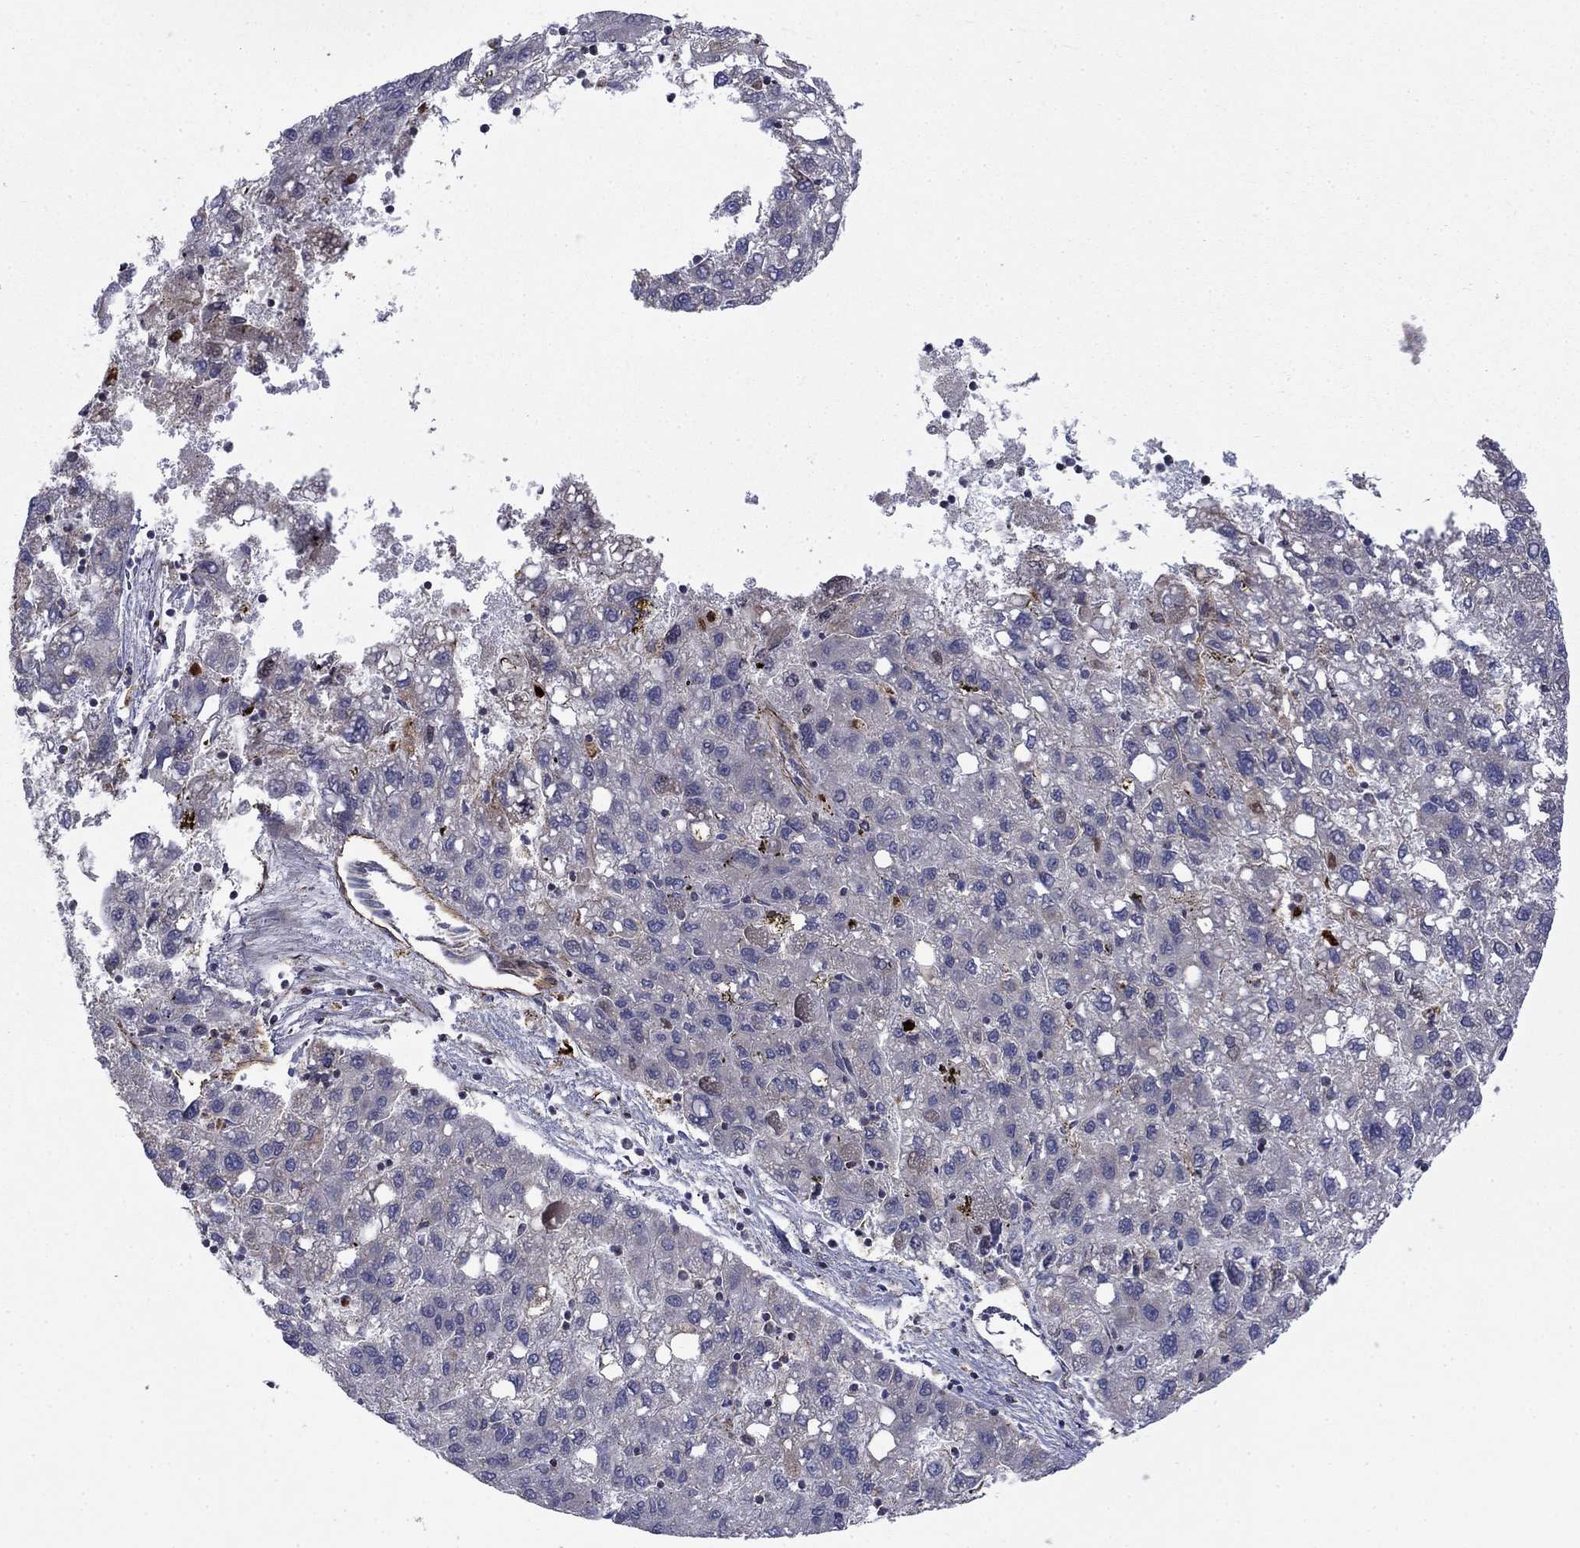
{"staining": {"intensity": "negative", "quantity": "none", "location": "none"}, "tissue": "liver cancer", "cell_type": "Tumor cells", "image_type": "cancer", "snomed": [{"axis": "morphology", "description": "Carcinoma, Hepatocellular, NOS"}, {"axis": "topography", "description": "Liver"}], "caption": "Protein analysis of hepatocellular carcinoma (liver) shows no significant expression in tumor cells.", "gene": "DOP1B", "patient": {"sex": "female", "age": 82}}